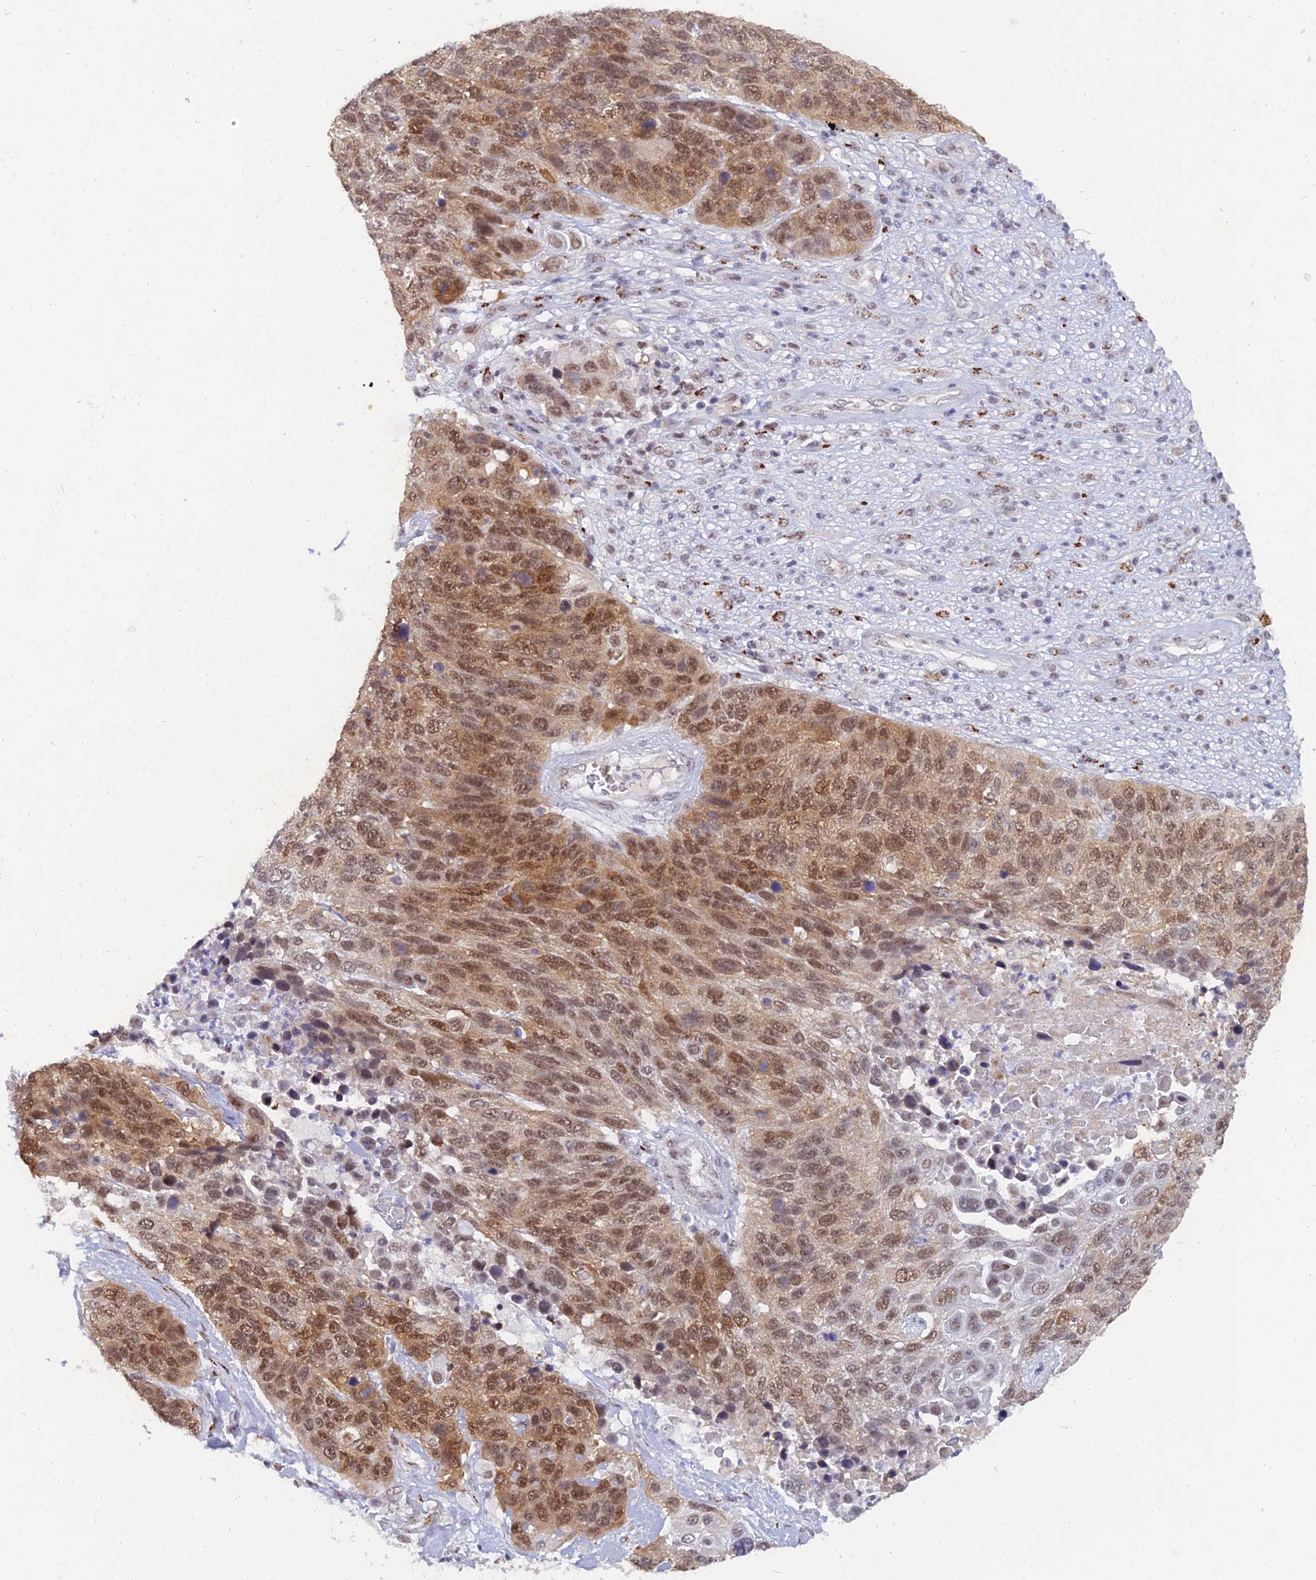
{"staining": {"intensity": "moderate", "quantity": ">75%", "location": "cytoplasmic/membranous,nuclear"}, "tissue": "lung cancer", "cell_type": "Tumor cells", "image_type": "cancer", "snomed": [{"axis": "morphology", "description": "Normal tissue, NOS"}, {"axis": "morphology", "description": "Squamous cell carcinoma, NOS"}, {"axis": "topography", "description": "Lymph node"}, {"axis": "topography", "description": "Lung"}], "caption": "Moderate cytoplasmic/membranous and nuclear expression for a protein is identified in approximately >75% of tumor cells of lung cancer using immunohistochemistry (IHC).", "gene": "THOC3", "patient": {"sex": "male", "age": 66}}